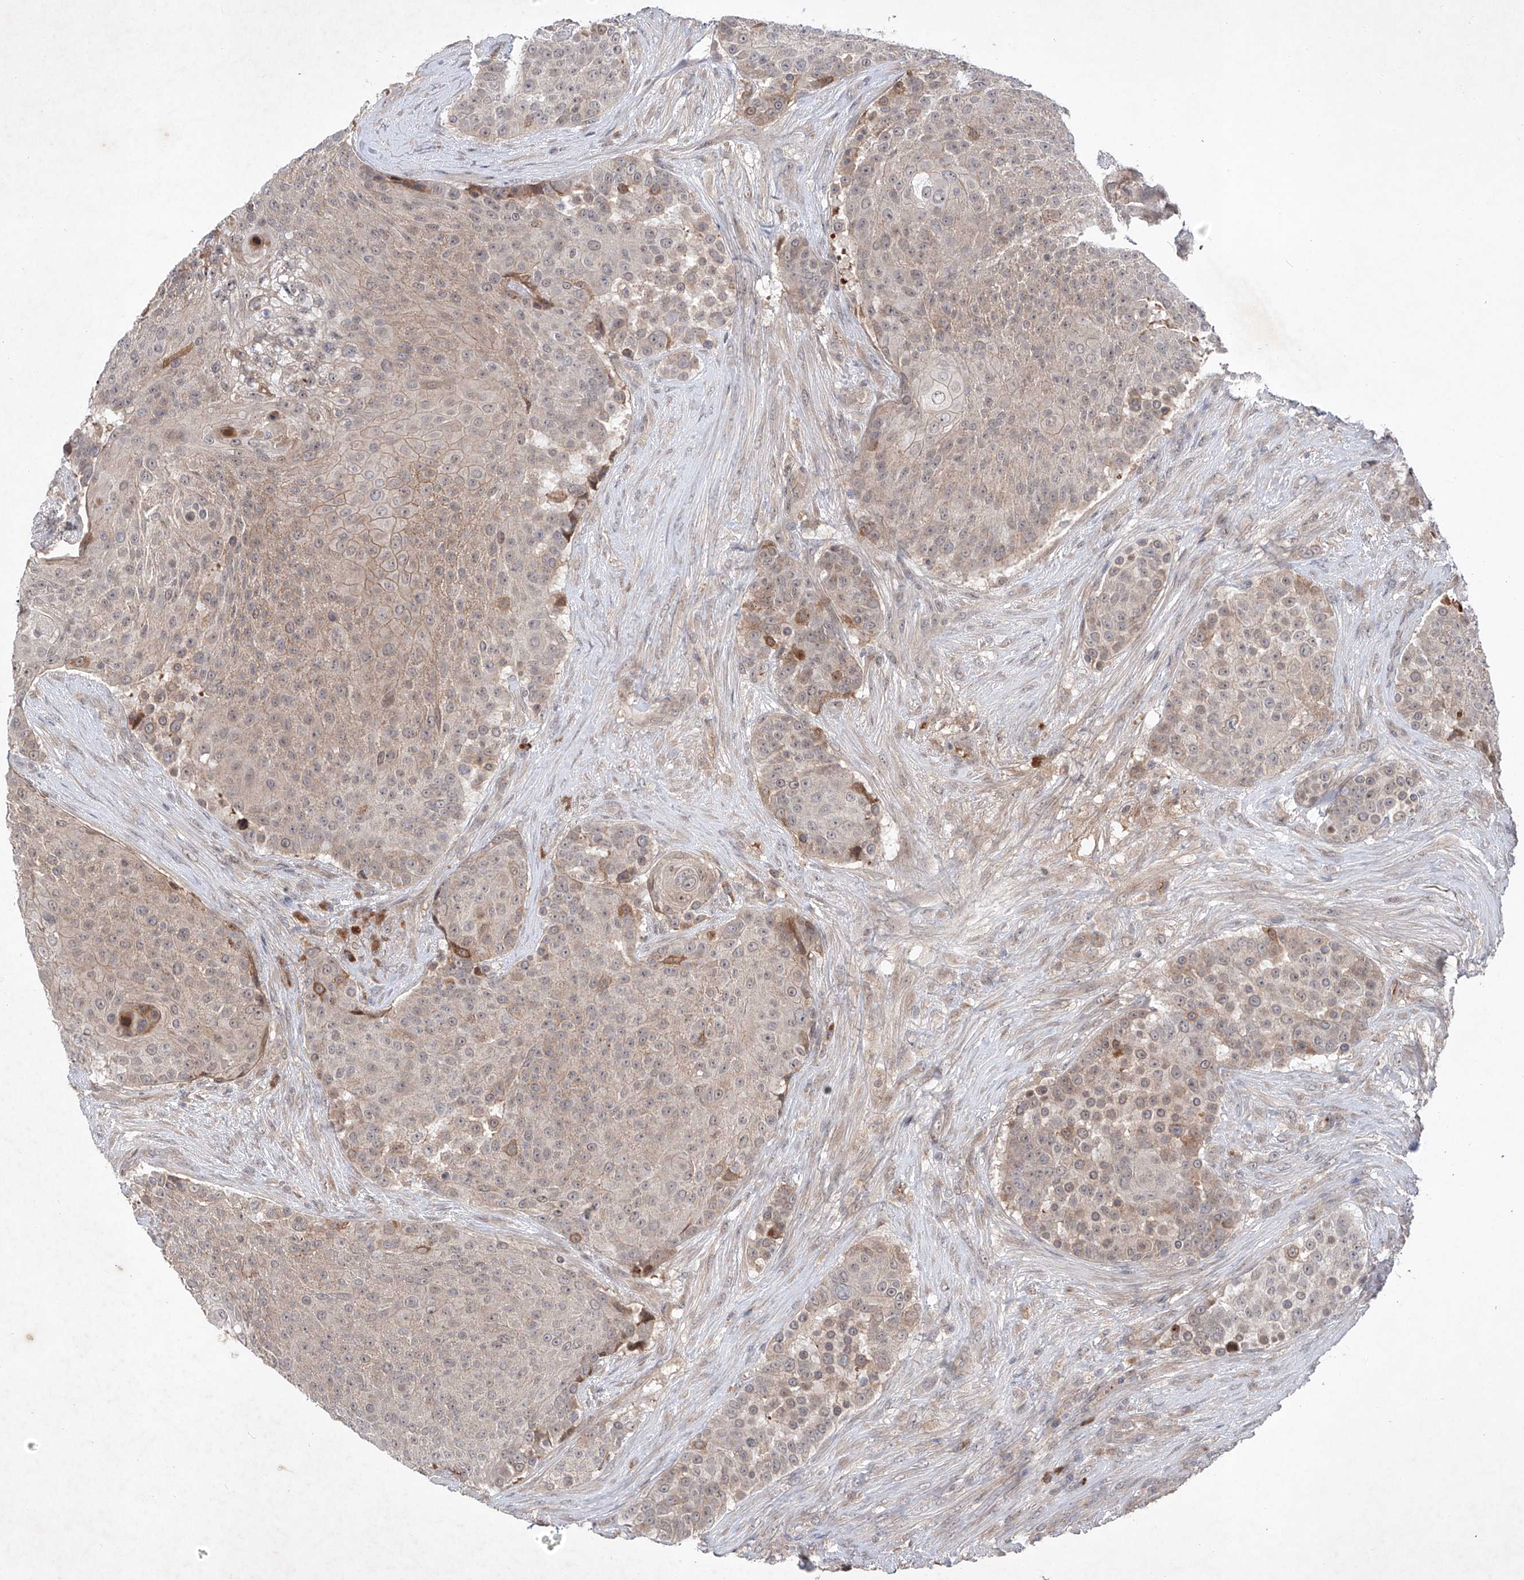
{"staining": {"intensity": "weak", "quantity": ">75%", "location": "cytoplasmic/membranous,nuclear"}, "tissue": "urothelial cancer", "cell_type": "Tumor cells", "image_type": "cancer", "snomed": [{"axis": "morphology", "description": "Urothelial carcinoma, High grade"}, {"axis": "topography", "description": "Urinary bladder"}], "caption": "High-power microscopy captured an IHC image of high-grade urothelial carcinoma, revealing weak cytoplasmic/membranous and nuclear expression in about >75% of tumor cells. The protein is stained brown, and the nuclei are stained in blue (DAB IHC with brightfield microscopy, high magnification).", "gene": "FAM135A", "patient": {"sex": "female", "age": 63}}